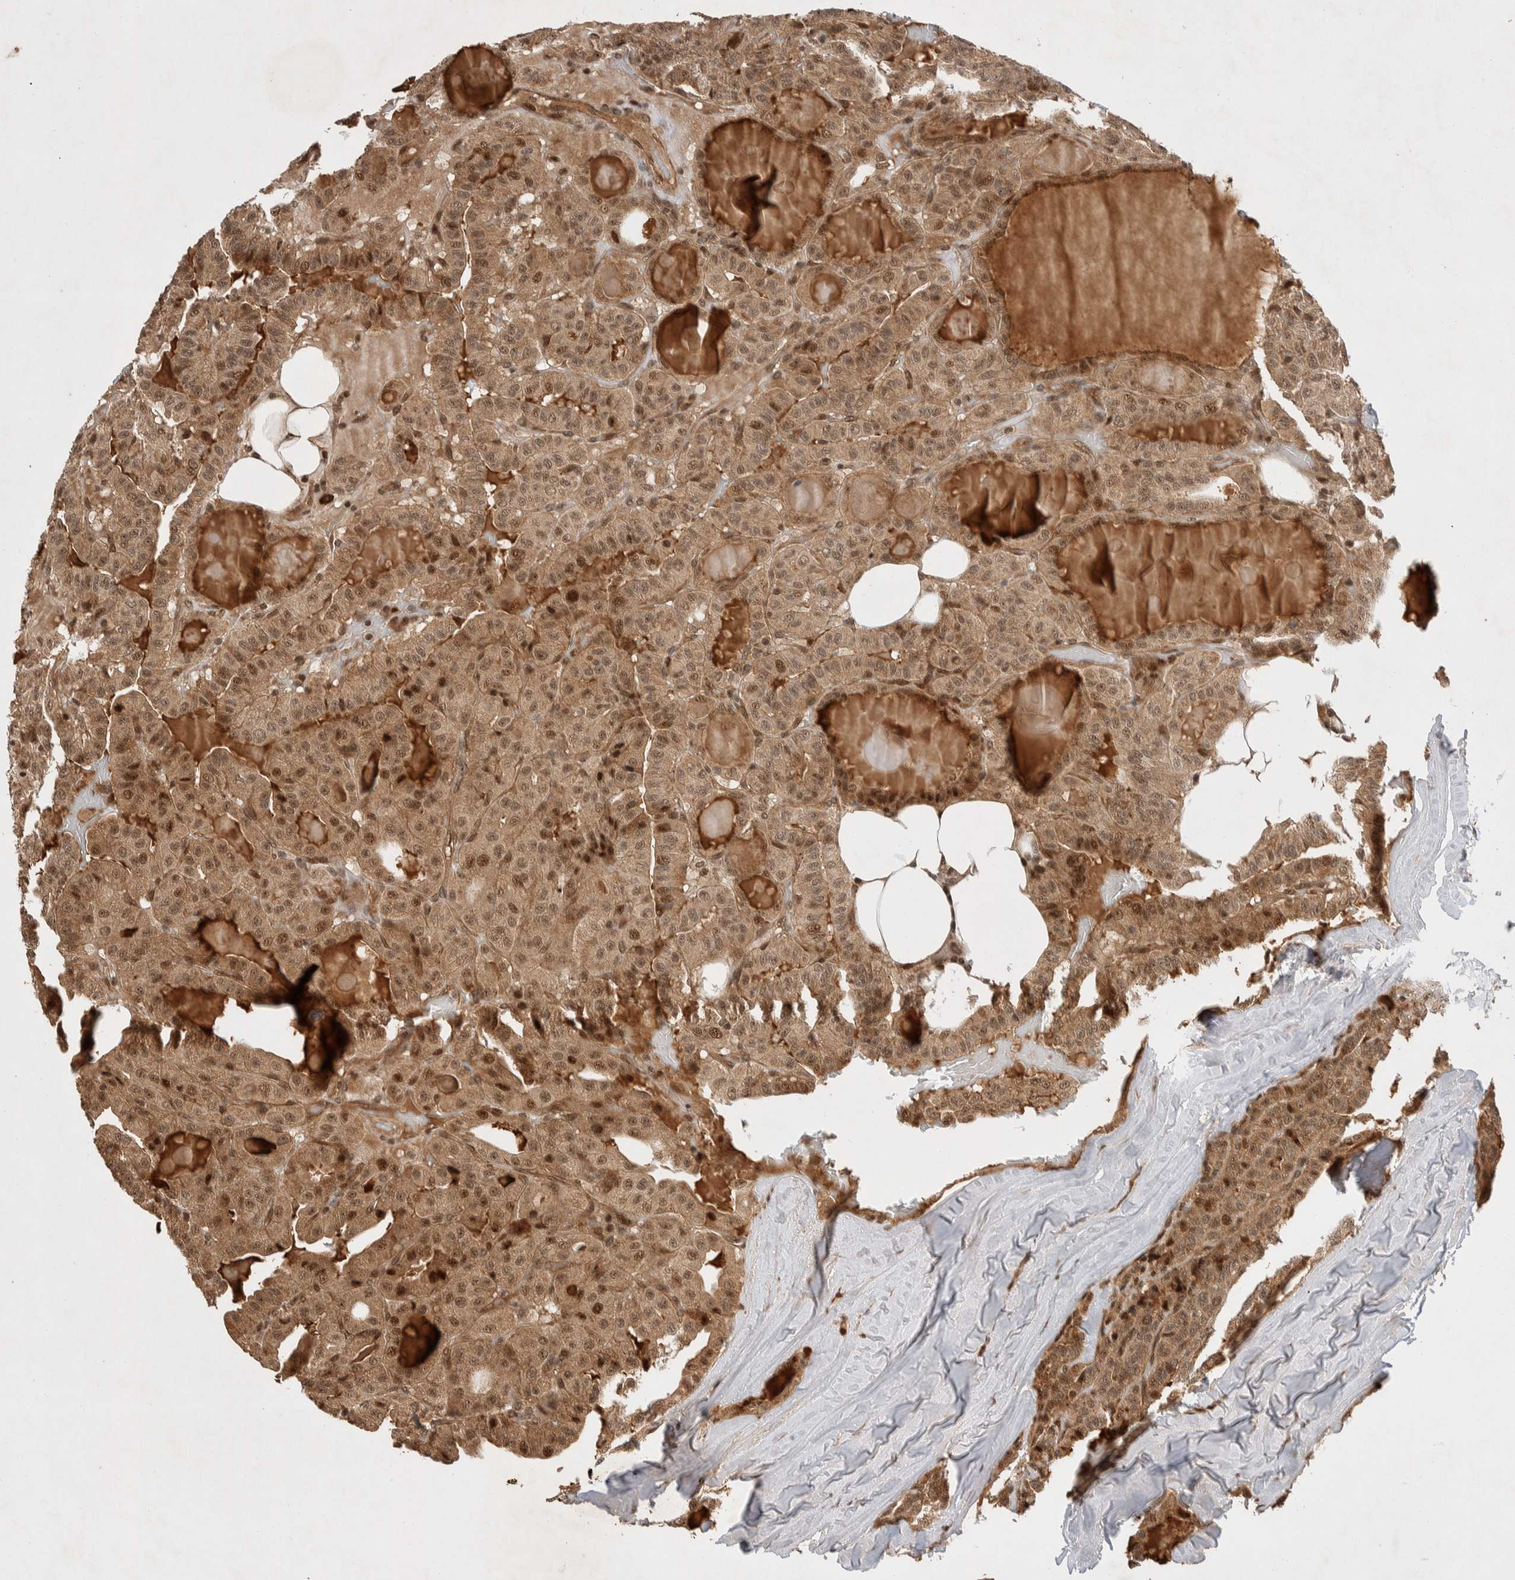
{"staining": {"intensity": "moderate", "quantity": ">75%", "location": "cytoplasmic/membranous,nuclear"}, "tissue": "thyroid cancer", "cell_type": "Tumor cells", "image_type": "cancer", "snomed": [{"axis": "morphology", "description": "Papillary adenocarcinoma, NOS"}, {"axis": "topography", "description": "Thyroid gland"}], "caption": "Papillary adenocarcinoma (thyroid) tissue displays moderate cytoplasmic/membranous and nuclear staining in approximately >75% of tumor cells, visualized by immunohistochemistry.", "gene": "TOR1B", "patient": {"sex": "male", "age": 77}}